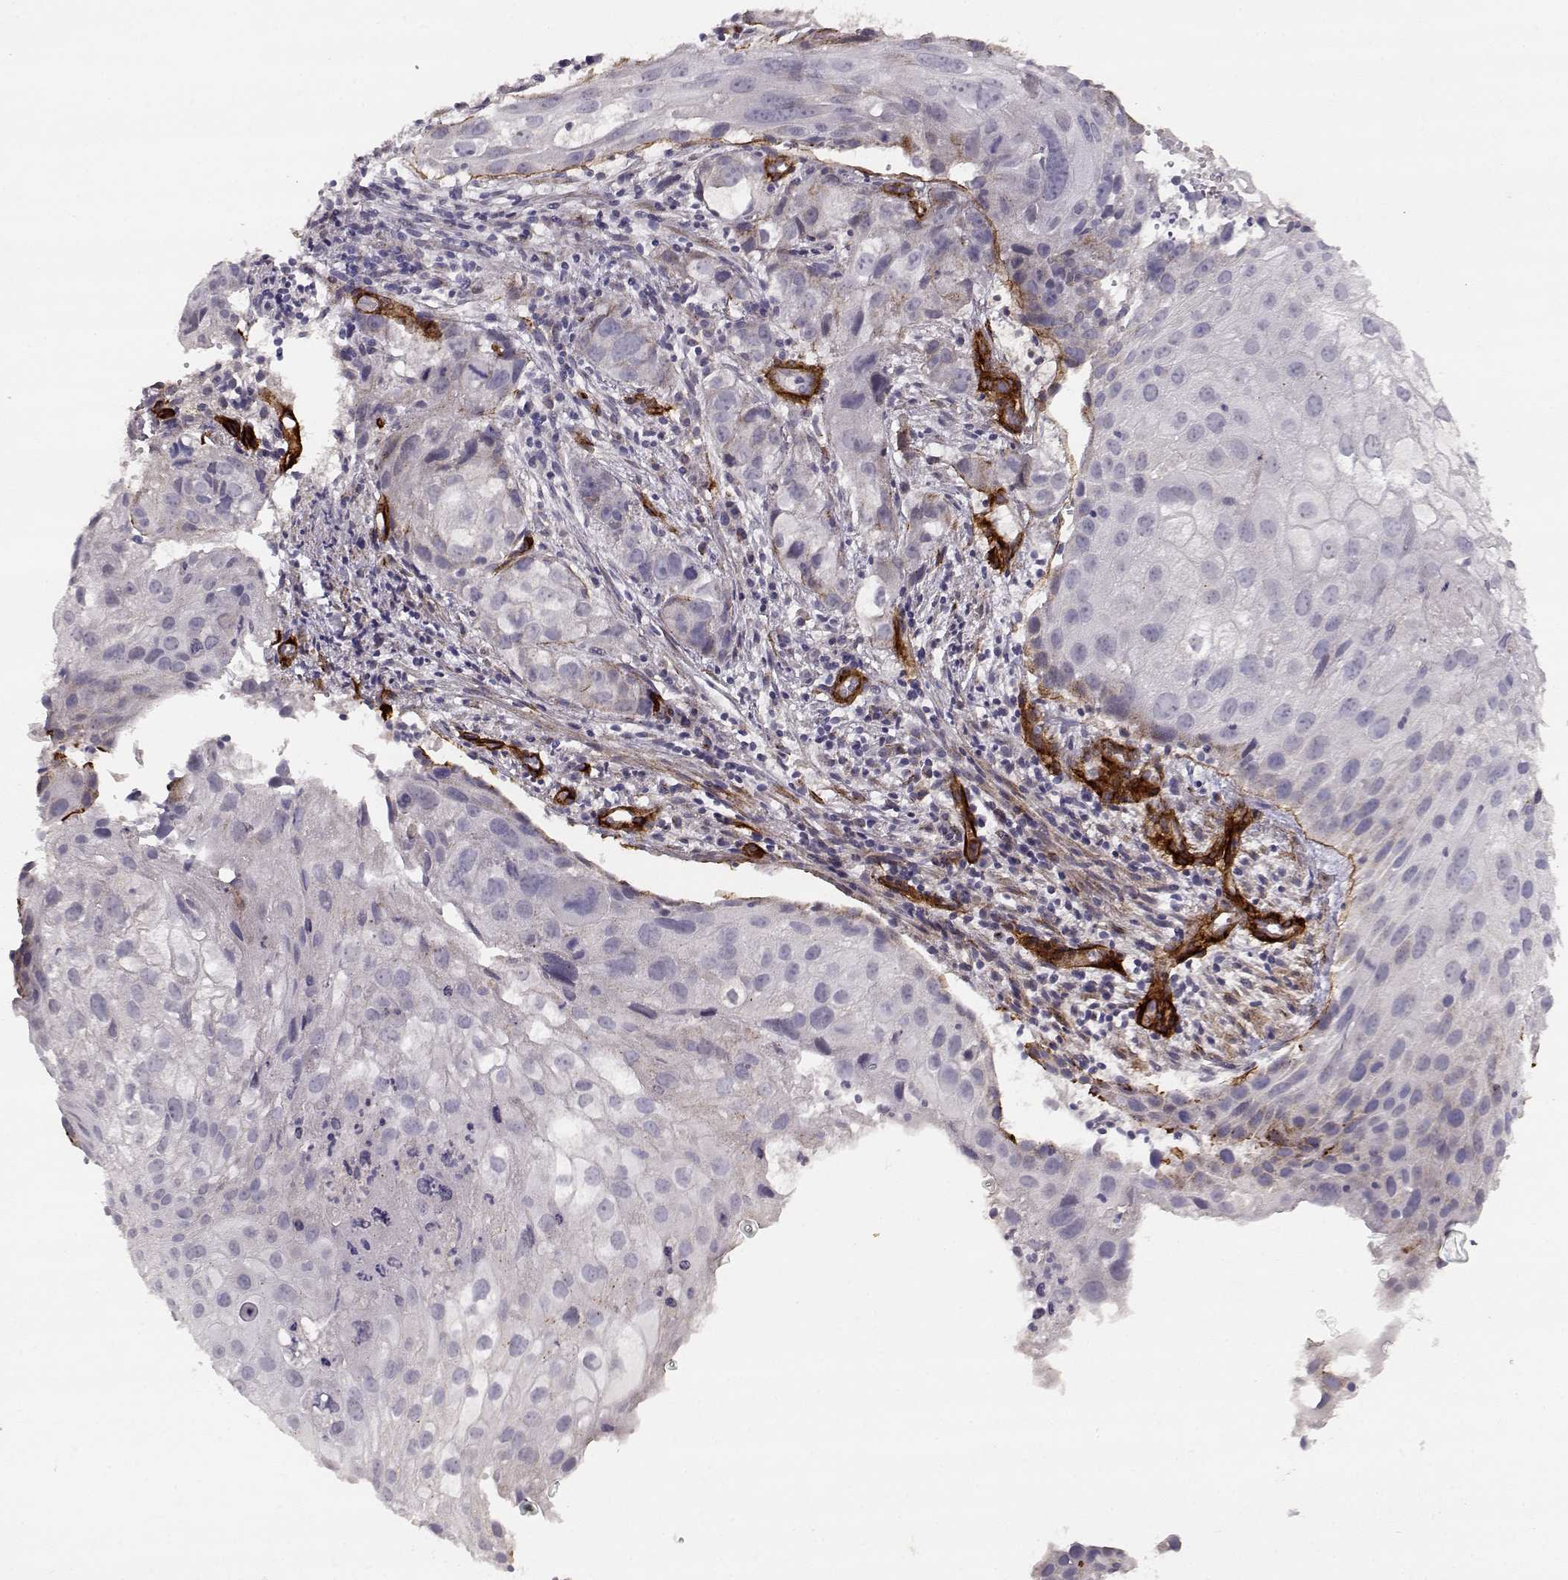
{"staining": {"intensity": "negative", "quantity": "none", "location": "none"}, "tissue": "cervical cancer", "cell_type": "Tumor cells", "image_type": "cancer", "snomed": [{"axis": "morphology", "description": "Squamous cell carcinoma, NOS"}, {"axis": "topography", "description": "Cervix"}], "caption": "Immunohistochemistry (IHC) image of neoplastic tissue: squamous cell carcinoma (cervical) stained with DAB shows no significant protein expression in tumor cells.", "gene": "LAMC1", "patient": {"sex": "female", "age": 53}}